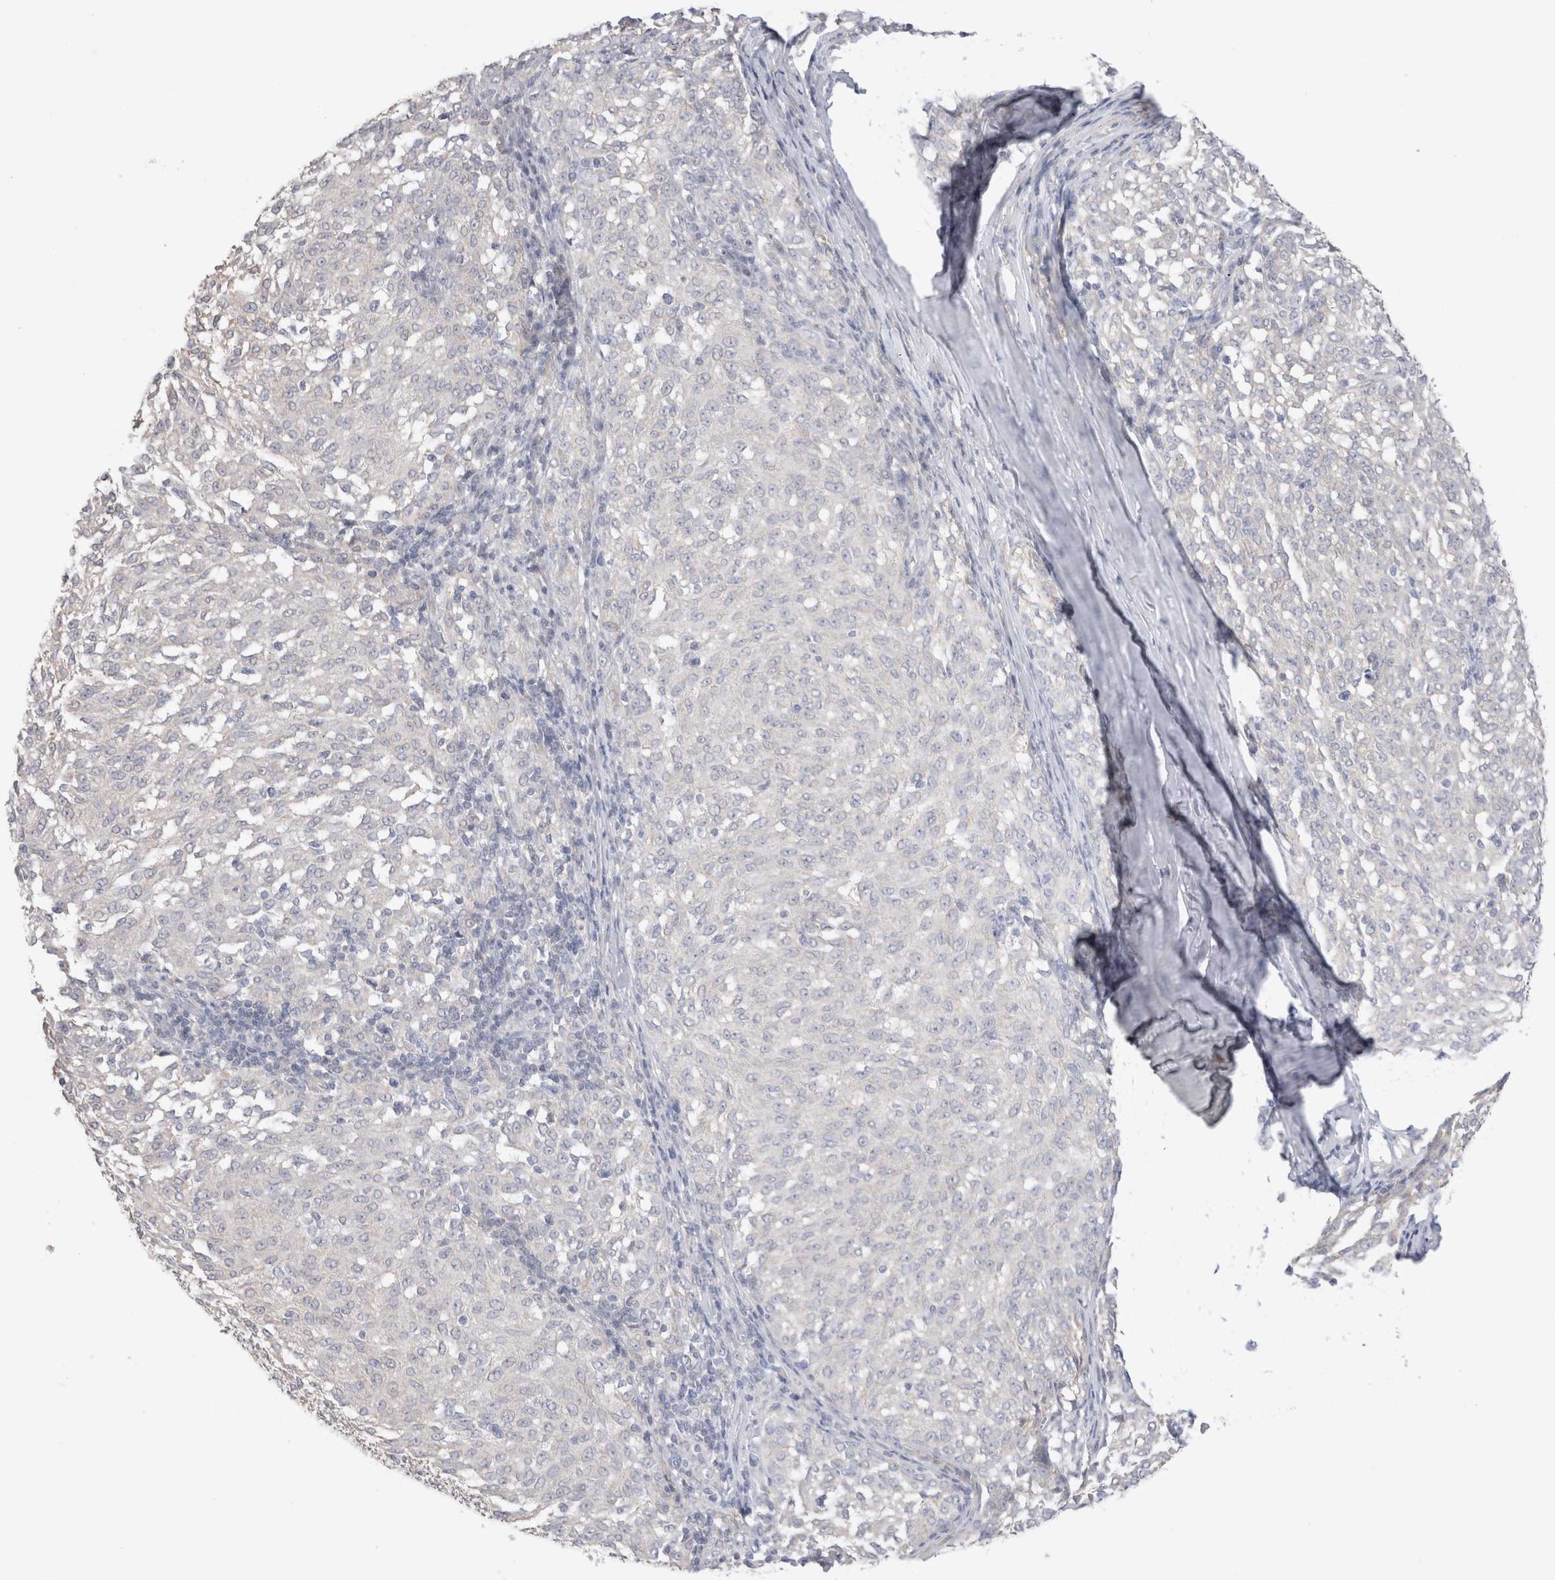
{"staining": {"intensity": "negative", "quantity": "none", "location": "none"}, "tissue": "melanoma", "cell_type": "Tumor cells", "image_type": "cancer", "snomed": [{"axis": "morphology", "description": "Malignant melanoma, NOS"}, {"axis": "topography", "description": "Skin"}], "caption": "An image of human malignant melanoma is negative for staining in tumor cells.", "gene": "DMD", "patient": {"sex": "female", "age": 72}}